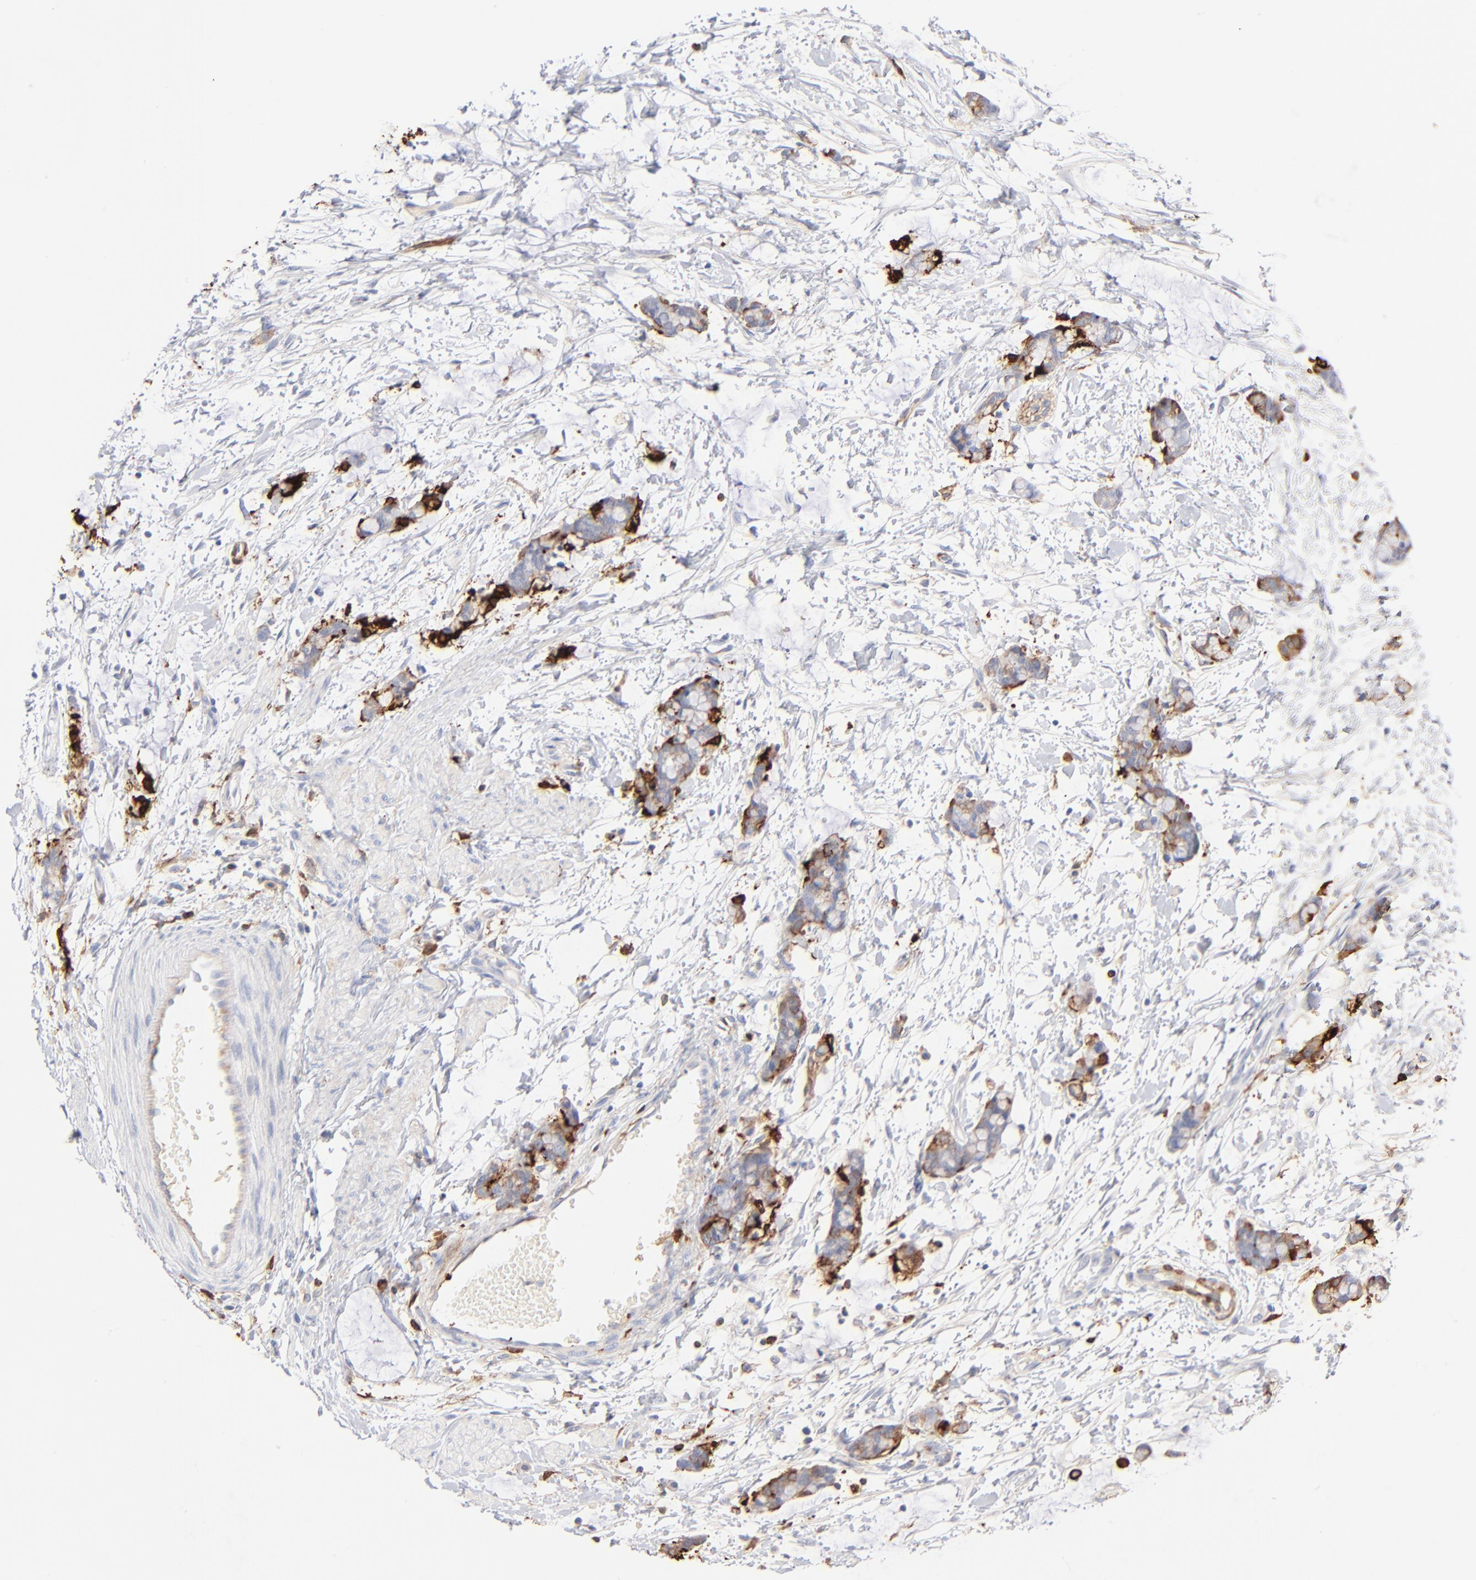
{"staining": {"intensity": "moderate", "quantity": "25%-75%", "location": "cytoplasmic/membranous"}, "tissue": "colorectal cancer", "cell_type": "Tumor cells", "image_type": "cancer", "snomed": [{"axis": "morphology", "description": "Adenocarcinoma, NOS"}, {"axis": "topography", "description": "Colon"}], "caption": "IHC histopathology image of neoplastic tissue: human colorectal adenocarcinoma stained using IHC exhibits medium levels of moderate protein expression localized specifically in the cytoplasmic/membranous of tumor cells, appearing as a cytoplasmic/membranous brown color.", "gene": "APOH", "patient": {"sex": "male", "age": 14}}